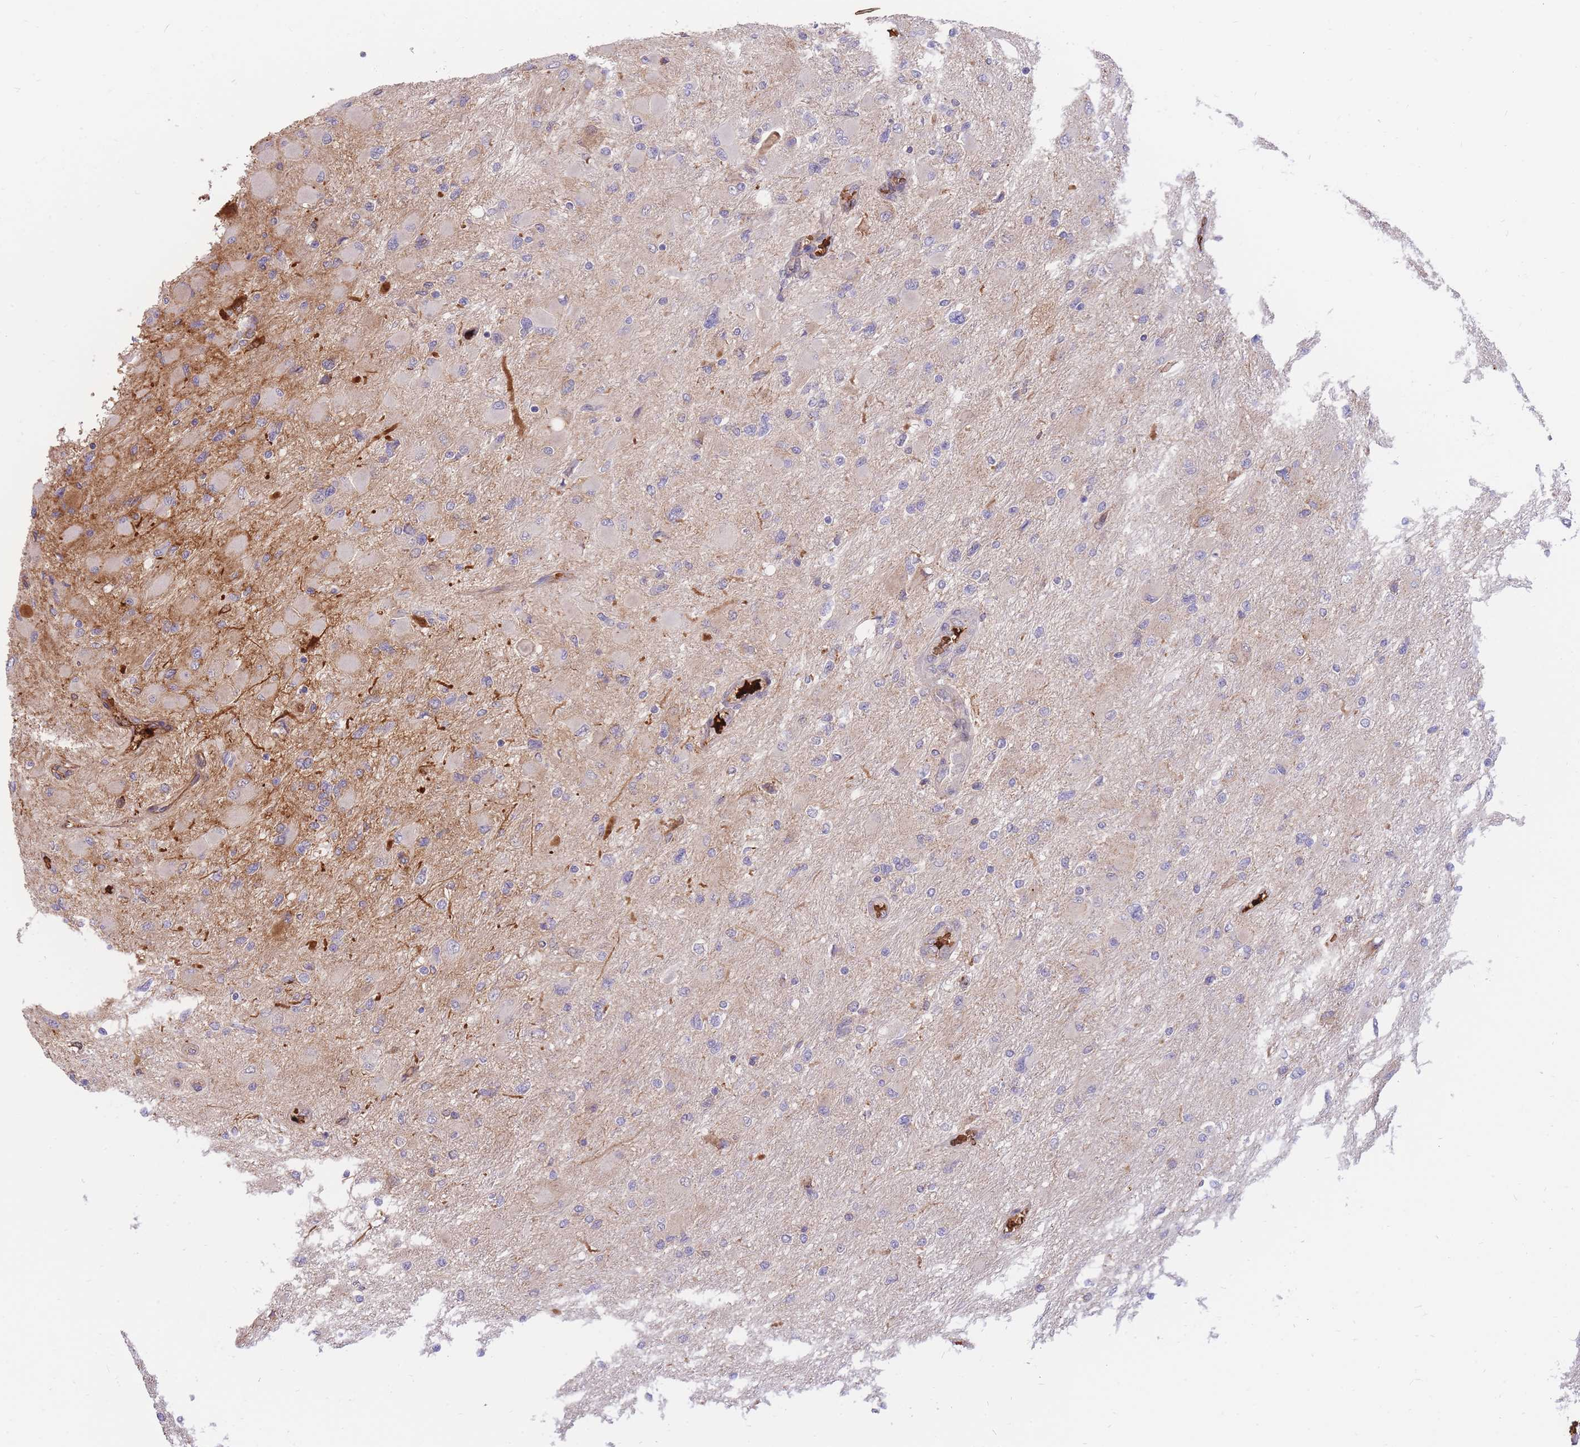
{"staining": {"intensity": "negative", "quantity": "none", "location": "none"}, "tissue": "glioma", "cell_type": "Tumor cells", "image_type": "cancer", "snomed": [{"axis": "morphology", "description": "Glioma, malignant, High grade"}, {"axis": "topography", "description": "Cerebral cortex"}], "caption": "High magnification brightfield microscopy of malignant glioma (high-grade) stained with DAB (3,3'-diaminobenzidine) (brown) and counterstained with hematoxylin (blue): tumor cells show no significant expression. Brightfield microscopy of IHC stained with DAB (3,3'-diaminobenzidine) (brown) and hematoxylin (blue), captured at high magnification.", "gene": "ATP10D", "patient": {"sex": "female", "age": 36}}